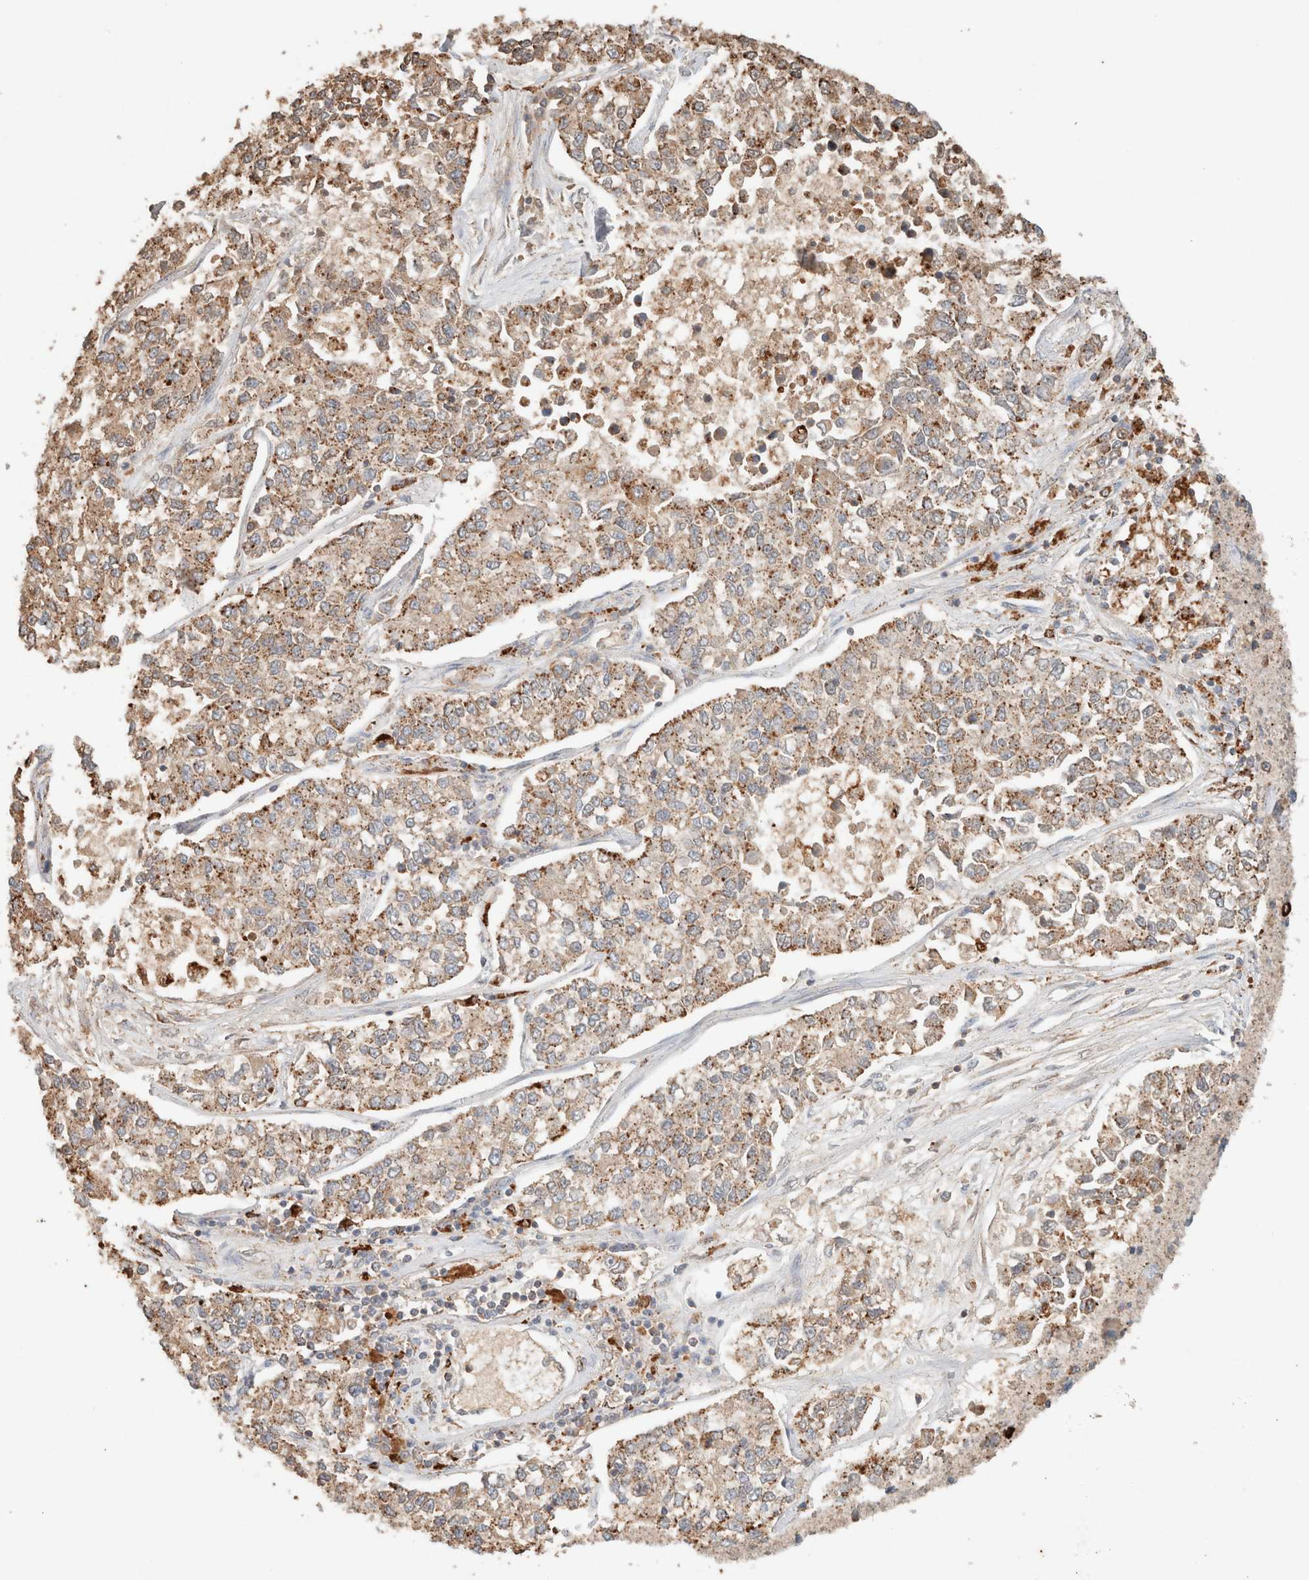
{"staining": {"intensity": "moderate", "quantity": ">75%", "location": "cytoplasmic/membranous"}, "tissue": "lung cancer", "cell_type": "Tumor cells", "image_type": "cancer", "snomed": [{"axis": "morphology", "description": "Adenocarcinoma, NOS"}, {"axis": "topography", "description": "Lung"}], "caption": "Lung cancer (adenocarcinoma) stained with a protein marker demonstrates moderate staining in tumor cells.", "gene": "CTSC", "patient": {"sex": "male", "age": 49}}